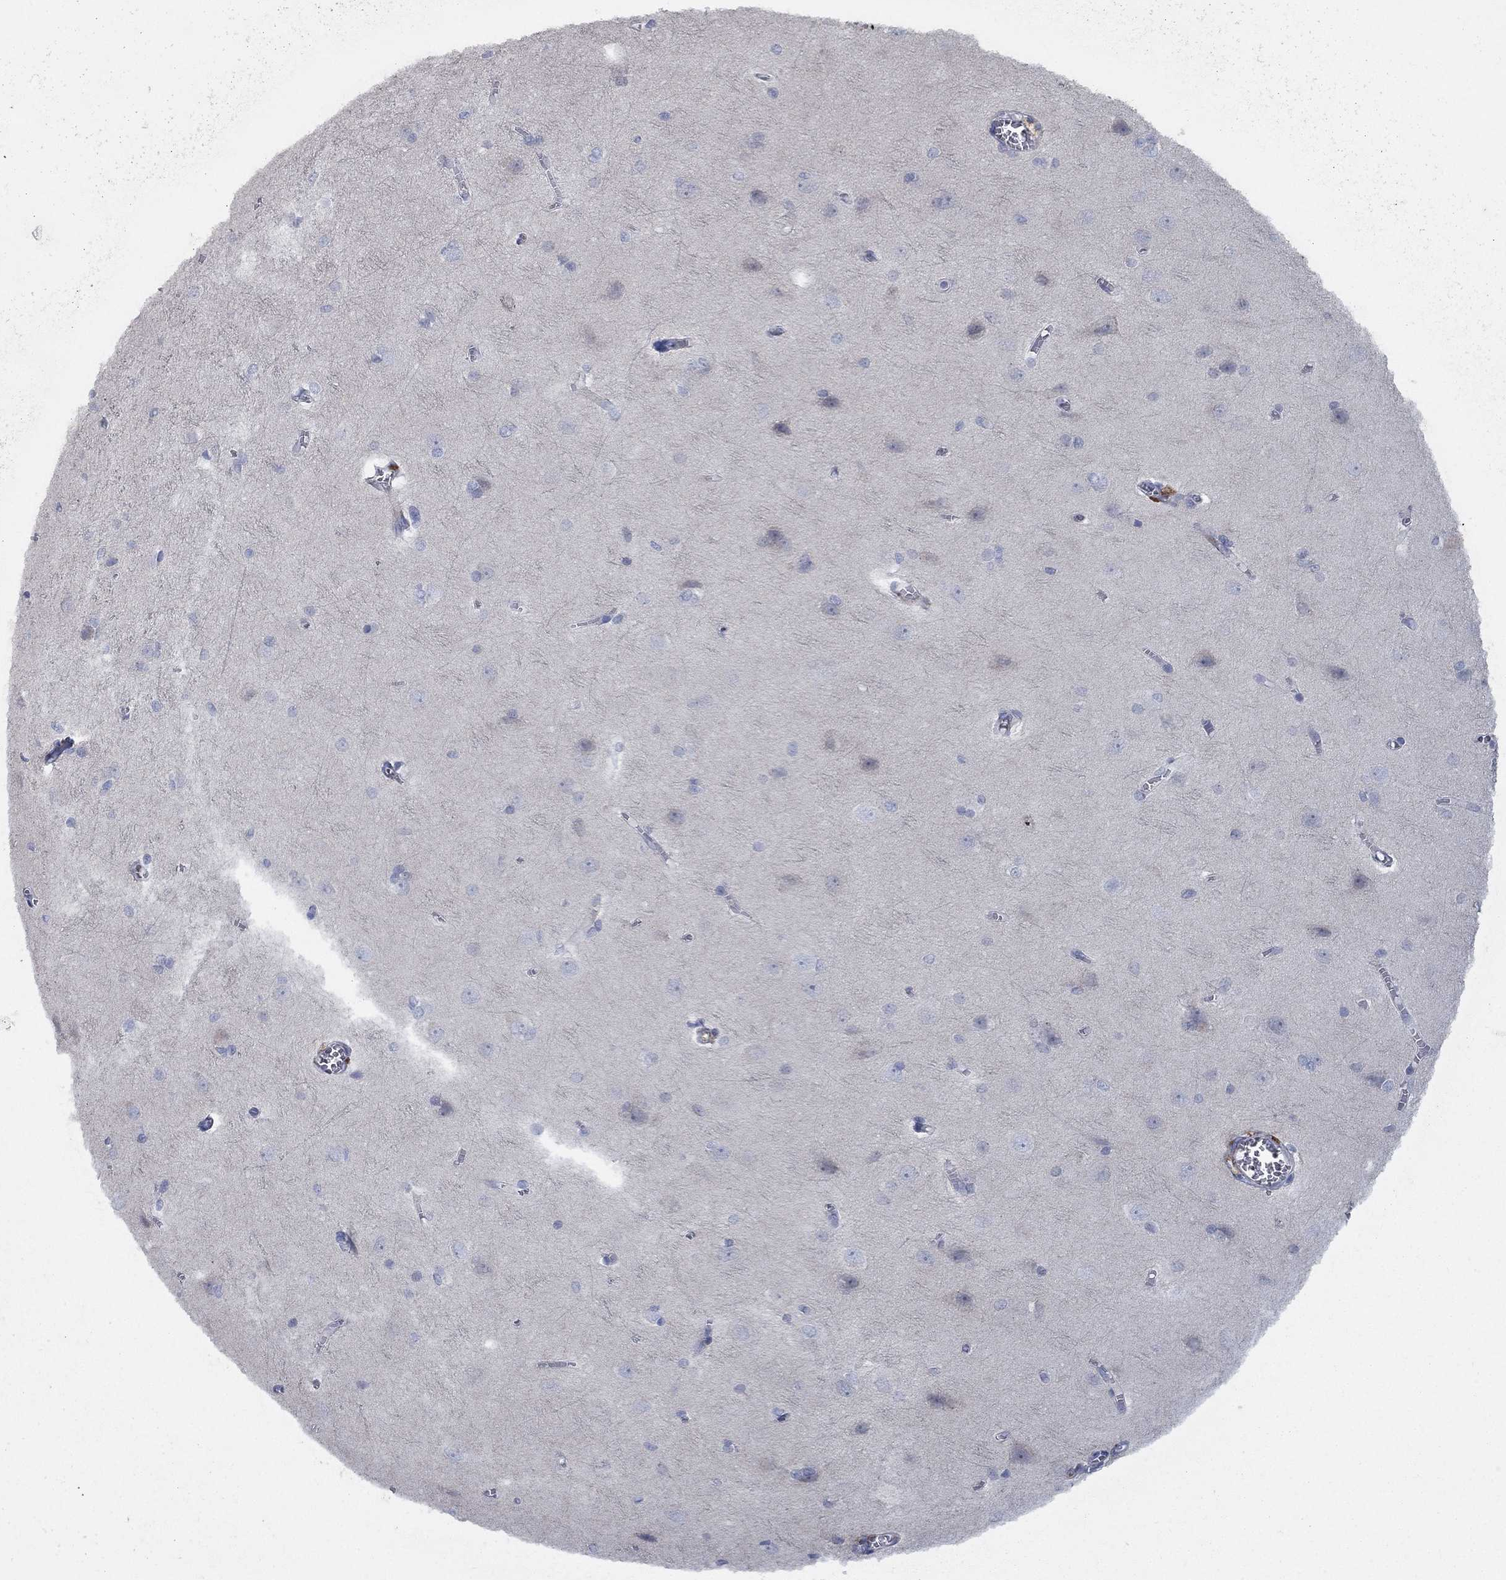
{"staining": {"intensity": "negative", "quantity": "none", "location": "none"}, "tissue": "cerebral cortex", "cell_type": "Endothelial cells", "image_type": "normal", "snomed": [{"axis": "morphology", "description": "Normal tissue, NOS"}, {"axis": "topography", "description": "Cerebral cortex"}], "caption": "DAB (3,3'-diaminobenzidine) immunohistochemical staining of unremarkable human cerebral cortex exhibits no significant positivity in endothelial cells. (DAB (3,3'-diaminobenzidine) IHC with hematoxylin counter stain).", "gene": "TMEM249", "patient": {"sex": "male", "age": 37}}